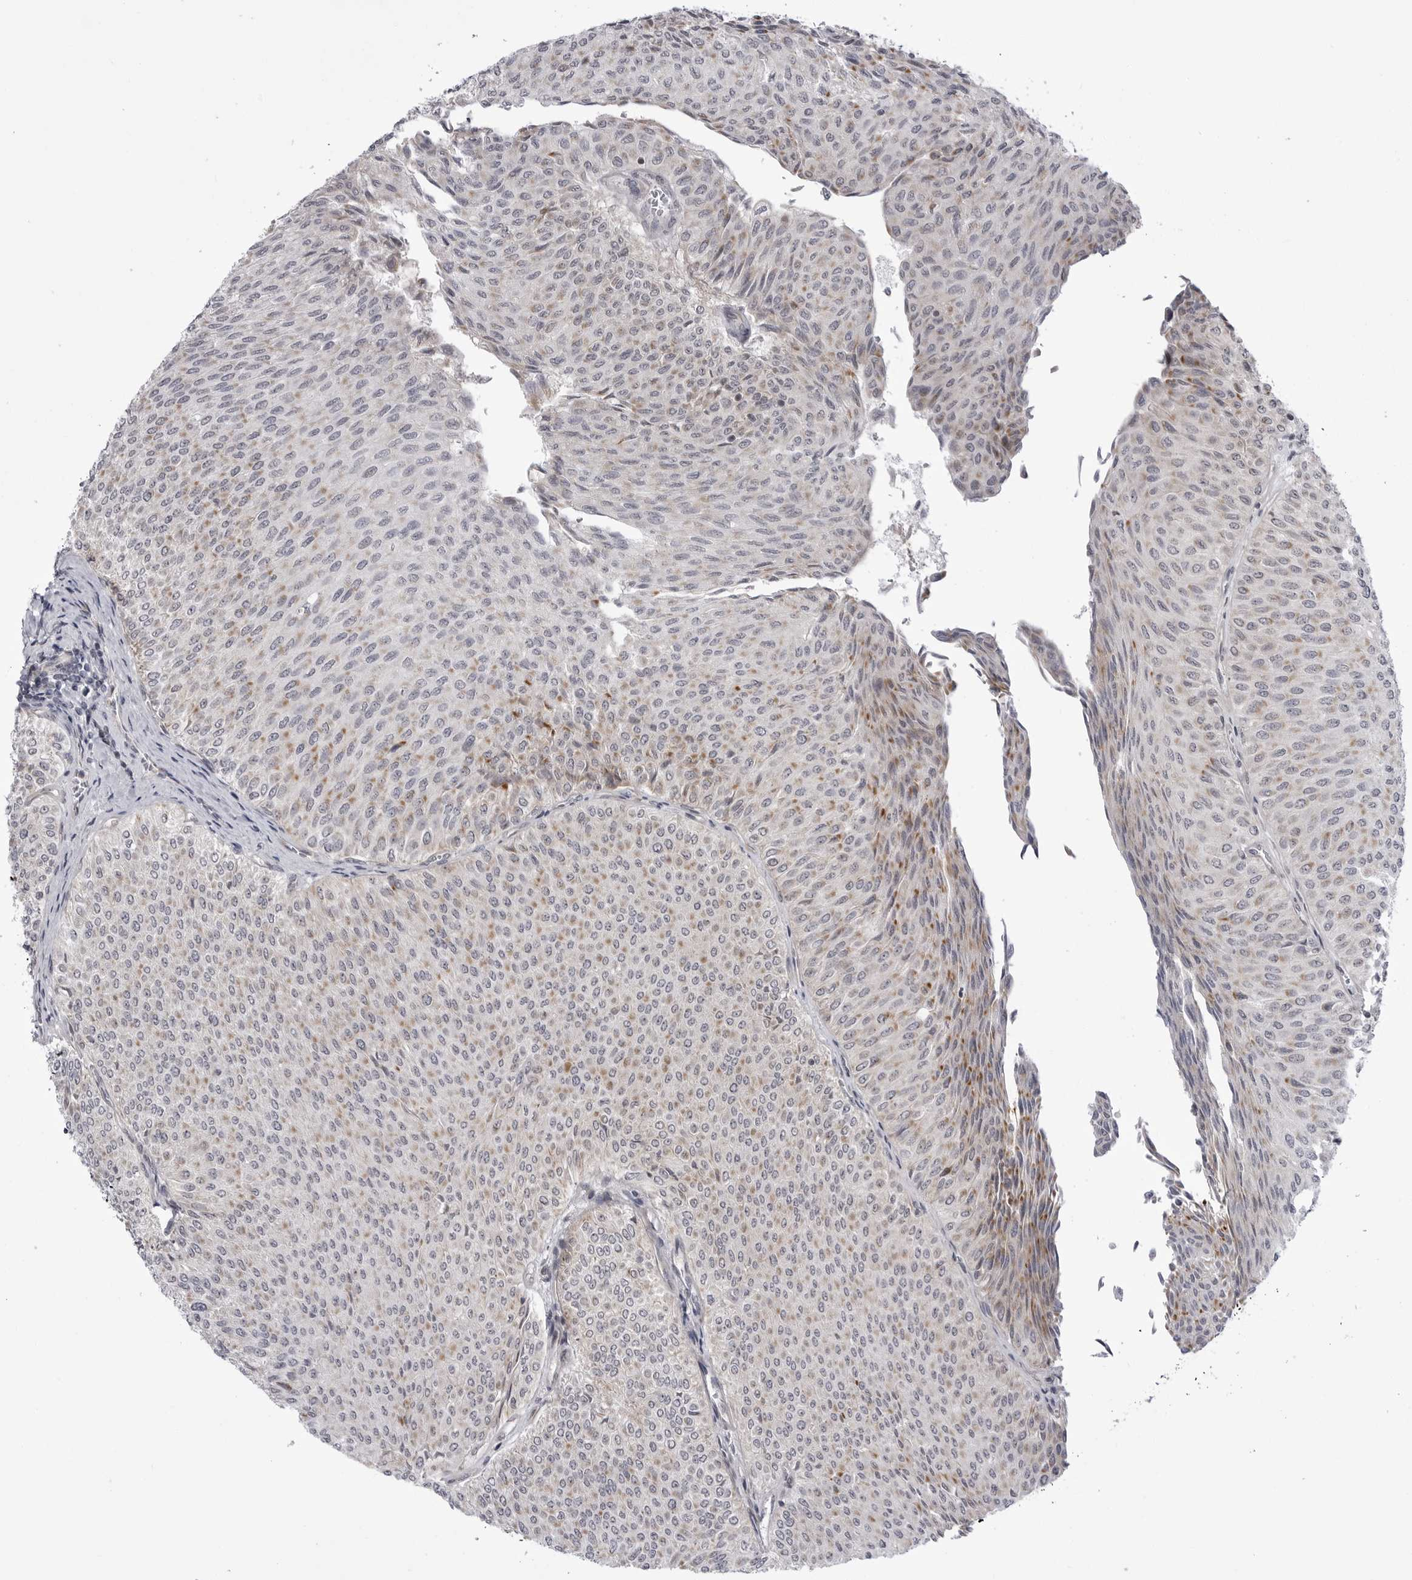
{"staining": {"intensity": "weak", "quantity": "<25%", "location": "cytoplasmic/membranous"}, "tissue": "urothelial cancer", "cell_type": "Tumor cells", "image_type": "cancer", "snomed": [{"axis": "morphology", "description": "Urothelial carcinoma, Low grade"}, {"axis": "topography", "description": "Urinary bladder"}], "caption": "There is no significant staining in tumor cells of urothelial carcinoma (low-grade).", "gene": "CCDC18", "patient": {"sex": "male", "age": 78}}